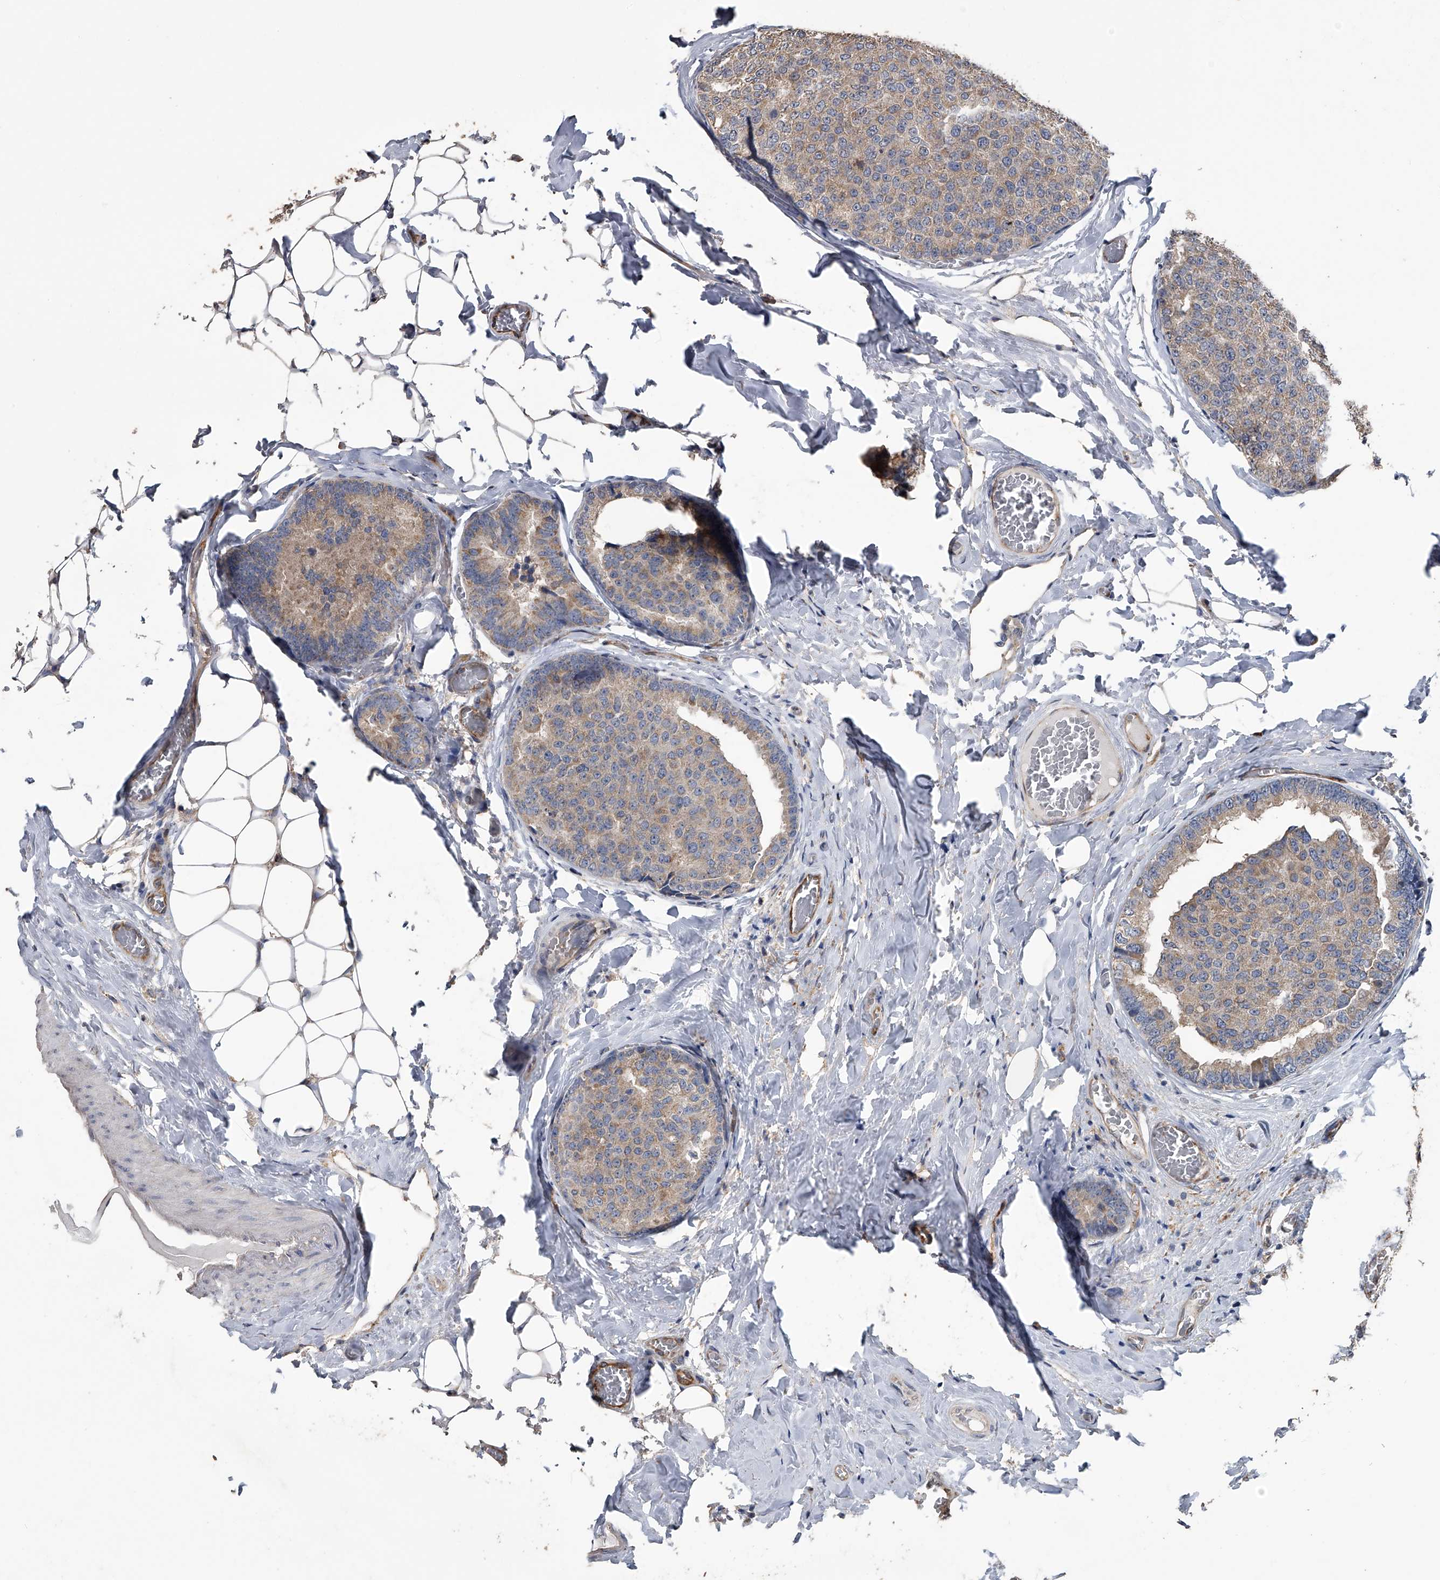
{"staining": {"intensity": "weak", "quantity": ">75%", "location": "cytoplasmic/membranous"}, "tissue": "breast cancer", "cell_type": "Tumor cells", "image_type": "cancer", "snomed": [{"axis": "morphology", "description": "Normal tissue, NOS"}, {"axis": "morphology", "description": "Duct carcinoma"}, {"axis": "topography", "description": "Breast"}], "caption": "IHC of human breast cancer (infiltrating ductal carcinoma) reveals low levels of weak cytoplasmic/membranous positivity in about >75% of tumor cells.", "gene": "PCLO", "patient": {"sex": "female", "age": 43}}